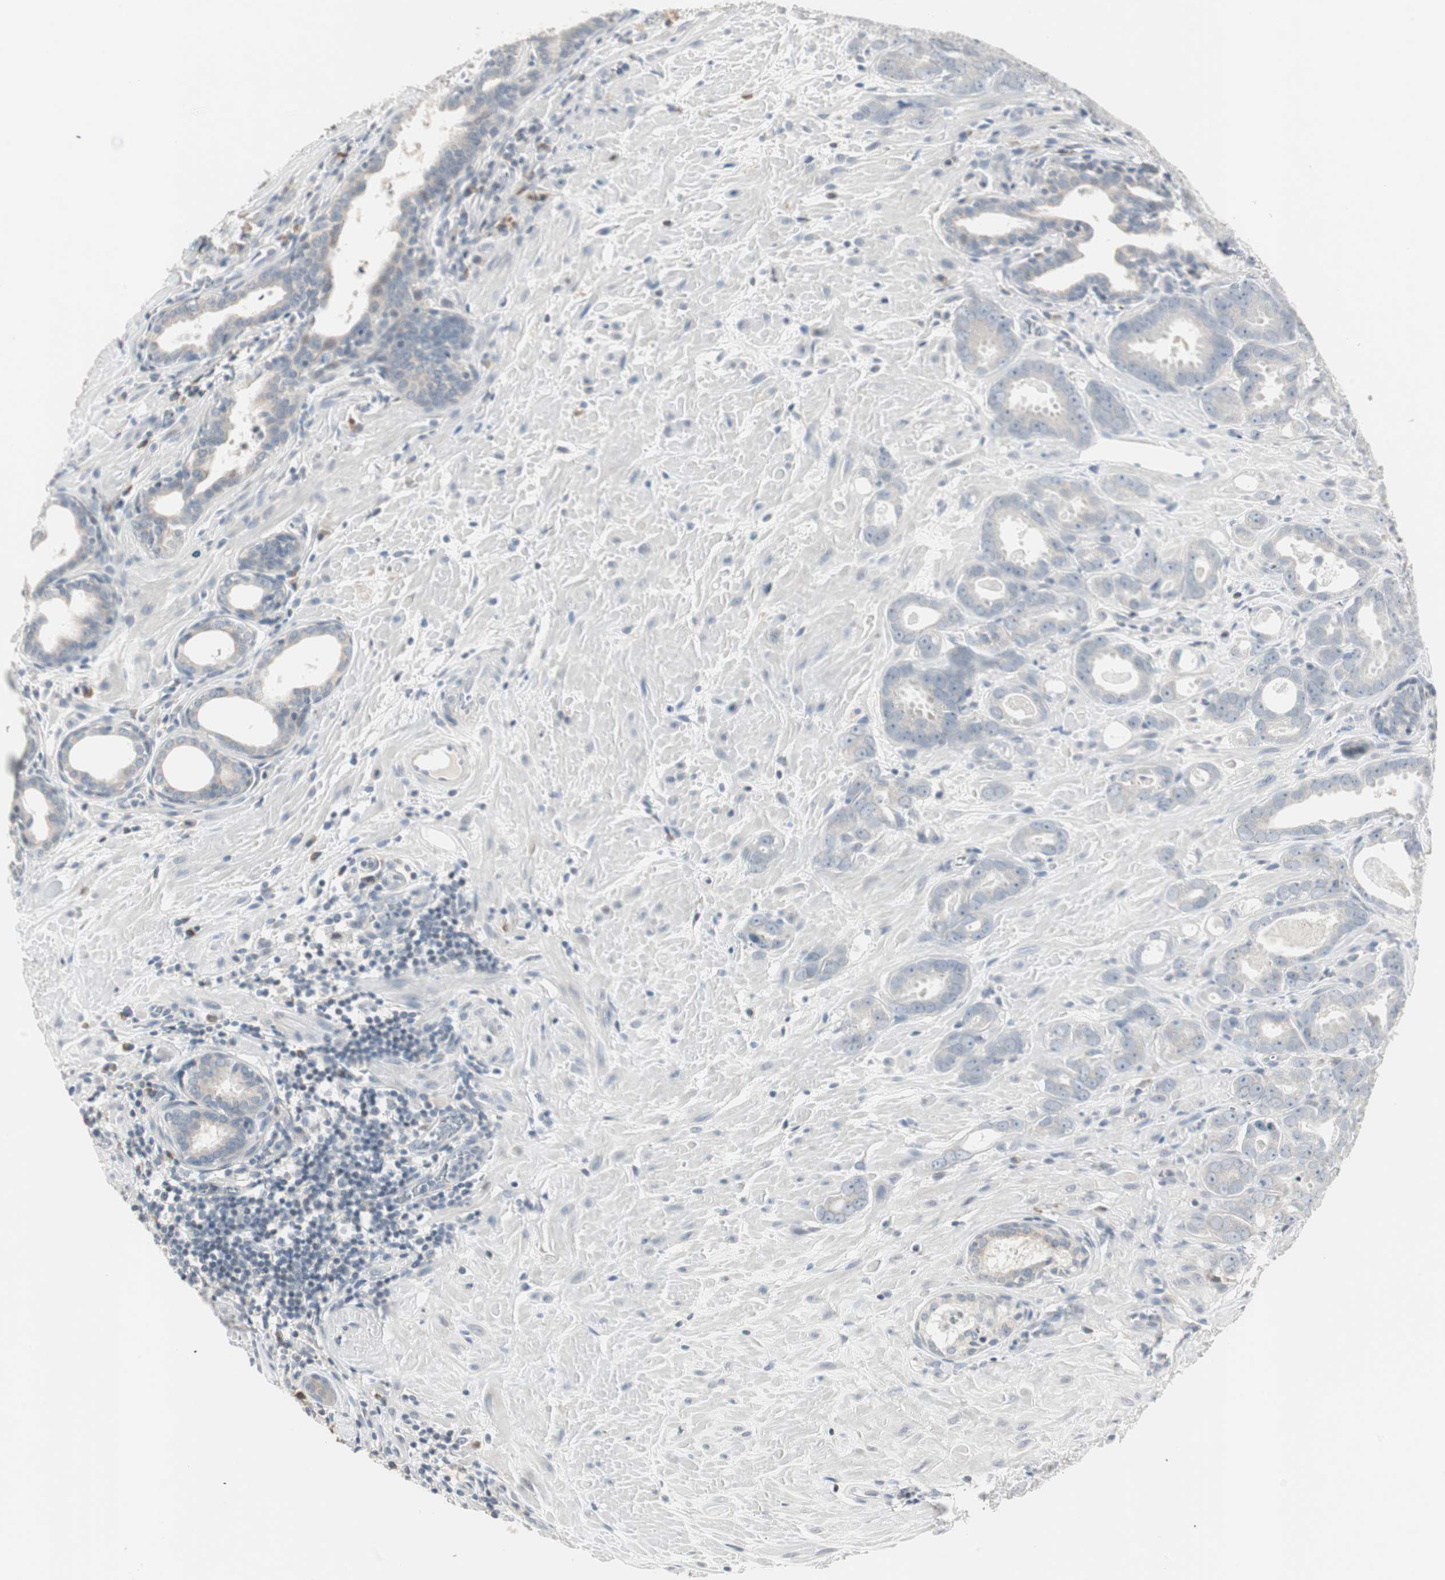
{"staining": {"intensity": "negative", "quantity": "none", "location": "none"}, "tissue": "prostate cancer", "cell_type": "Tumor cells", "image_type": "cancer", "snomed": [{"axis": "morphology", "description": "Adenocarcinoma, Low grade"}, {"axis": "topography", "description": "Prostate"}], "caption": "This is an immunohistochemistry (IHC) micrograph of adenocarcinoma (low-grade) (prostate). There is no positivity in tumor cells.", "gene": "PDZK1", "patient": {"sex": "male", "age": 57}}